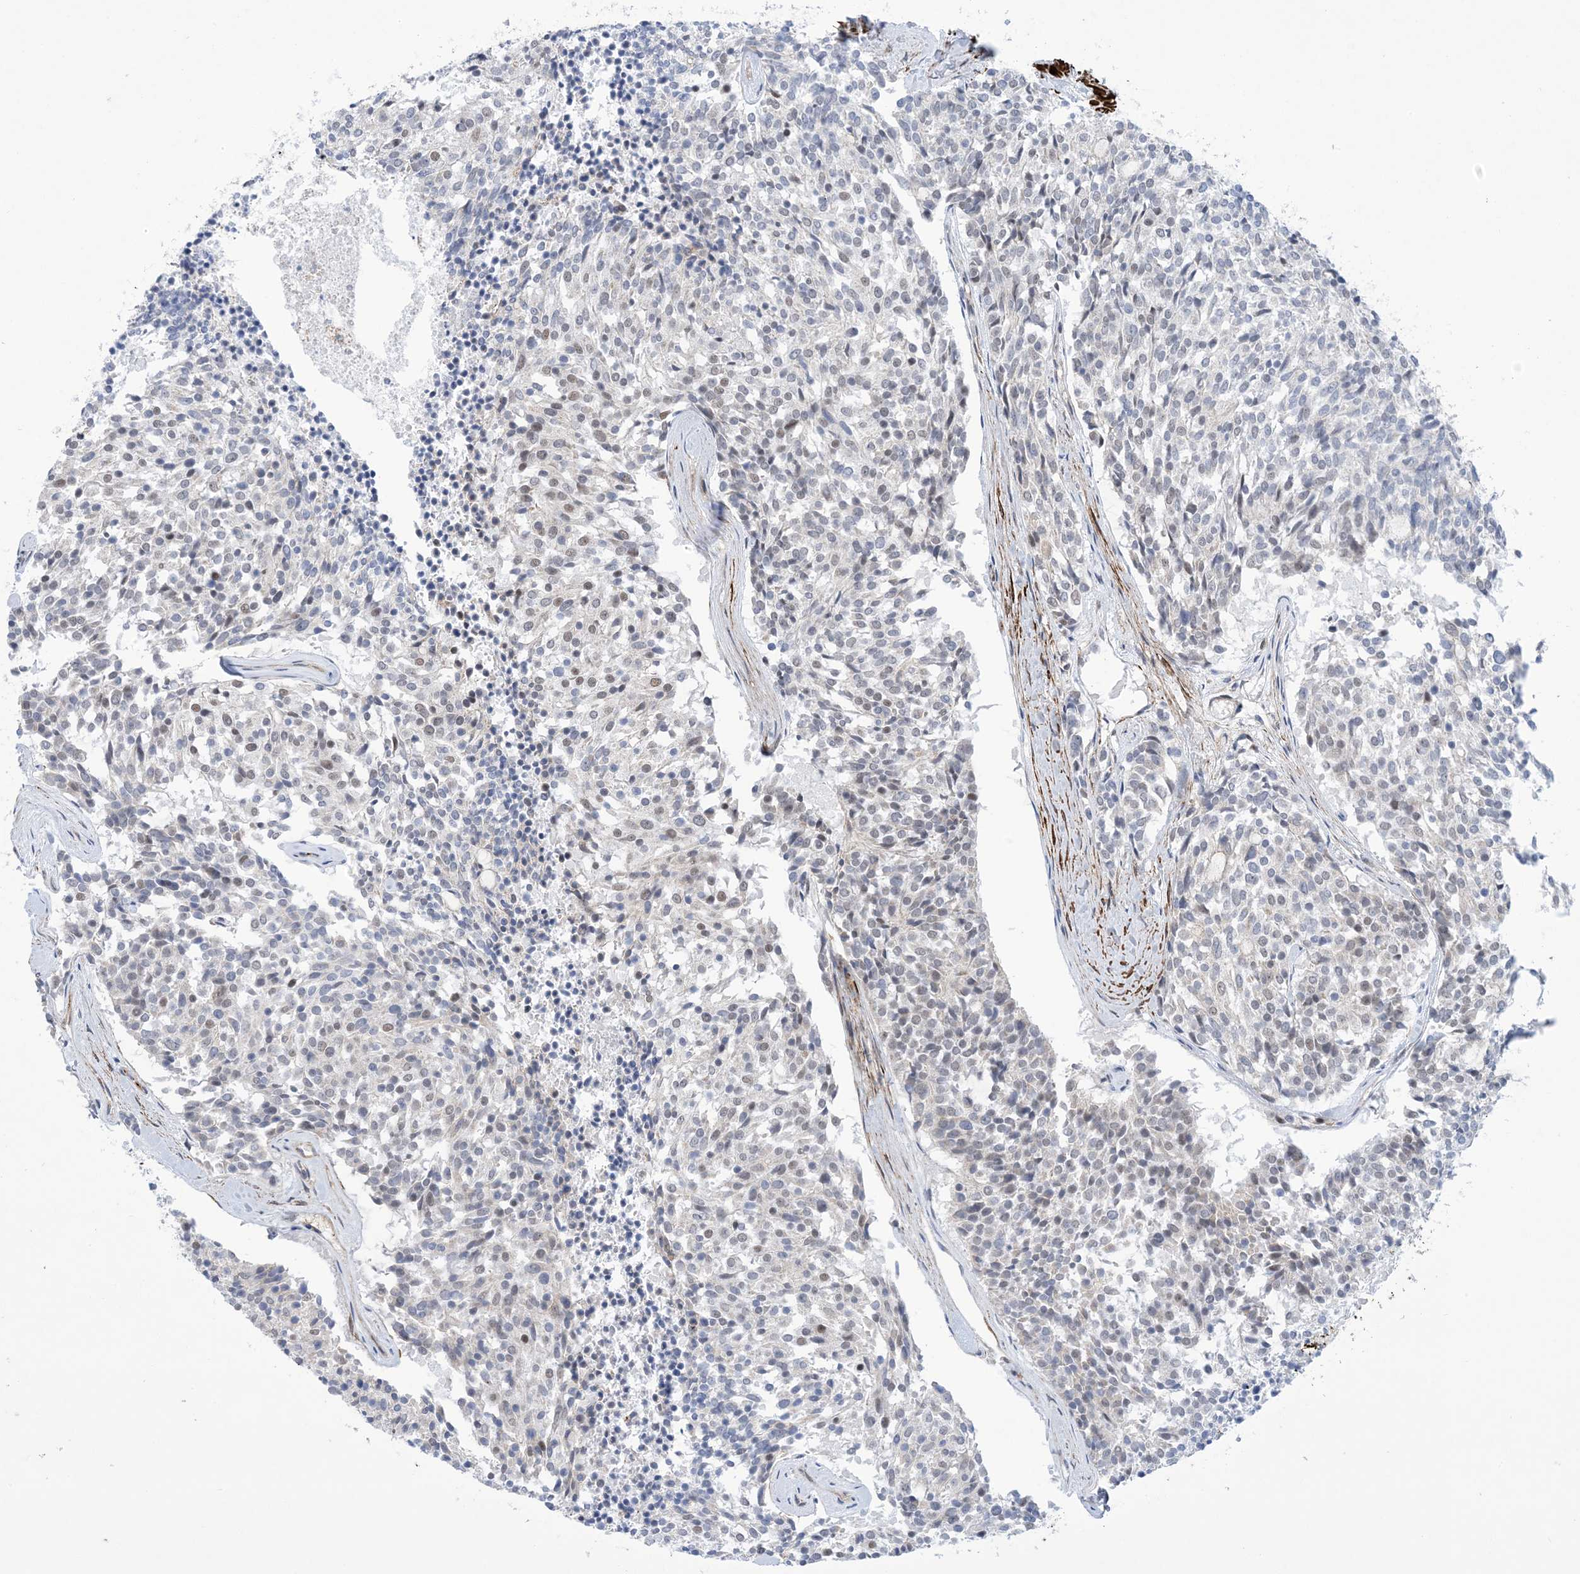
{"staining": {"intensity": "weak", "quantity": "<25%", "location": "nuclear"}, "tissue": "carcinoid", "cell_type": "Tumor cells", "image_type": "cancer", "snomed": [{"axis": "morphology", "description": "Carcinoid, malignant, NOS"}, {"axis": "topography", "description": "Pancreas"}], "caption": "Immunohistochemistry (IHC) image of malignant carcinoid stained for a protein (brown), which demonstrates no staining in tumor cells.", "gene": "ZNF8", "patient": {"sex": "female", "age": 54}}